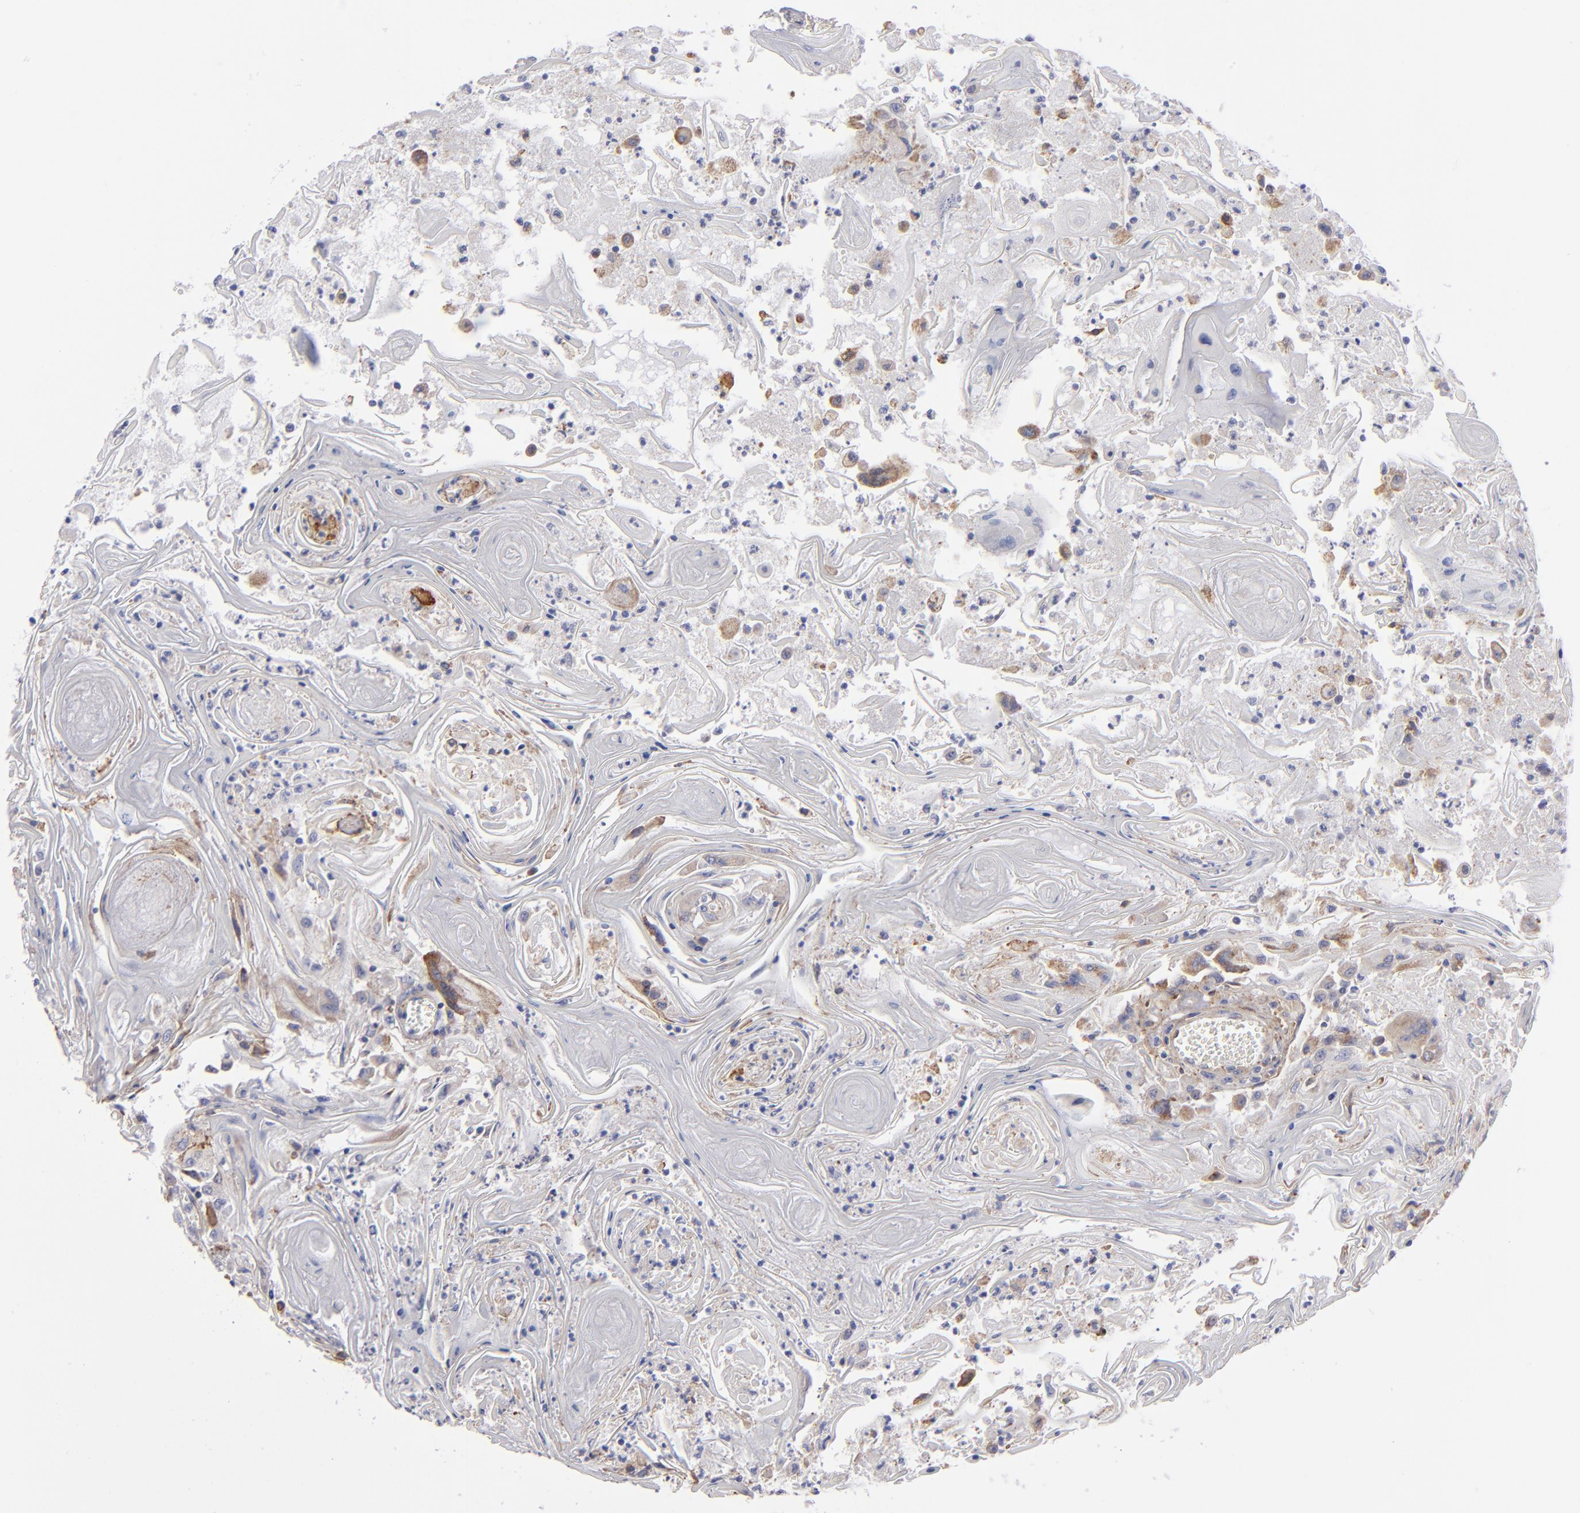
{"staining": {"intensity": "weak", "quantity": "25%-75%", "location": "cytoplasmic/membranous"}, "tissue": "head and neck cancer", "cell_type": "Tumor cells", "image_type": "cancer", "snomed": [{"axis": "morphology", "description": "Squamous cell carcinoma, NOS"}, {"axis": "topography", "description": "Oral tissue"}, {"axis": "topography", "description": "Head-Neck"}], "caption": "Approximately 25%-75% of tumor cells in head and neck cancer display weak cytoplasmic/membranous protein expression as visualized by brown immunohistochemical staining.", "gene": "MFGE8", "patient": {"sex": "female", "age": 76}}